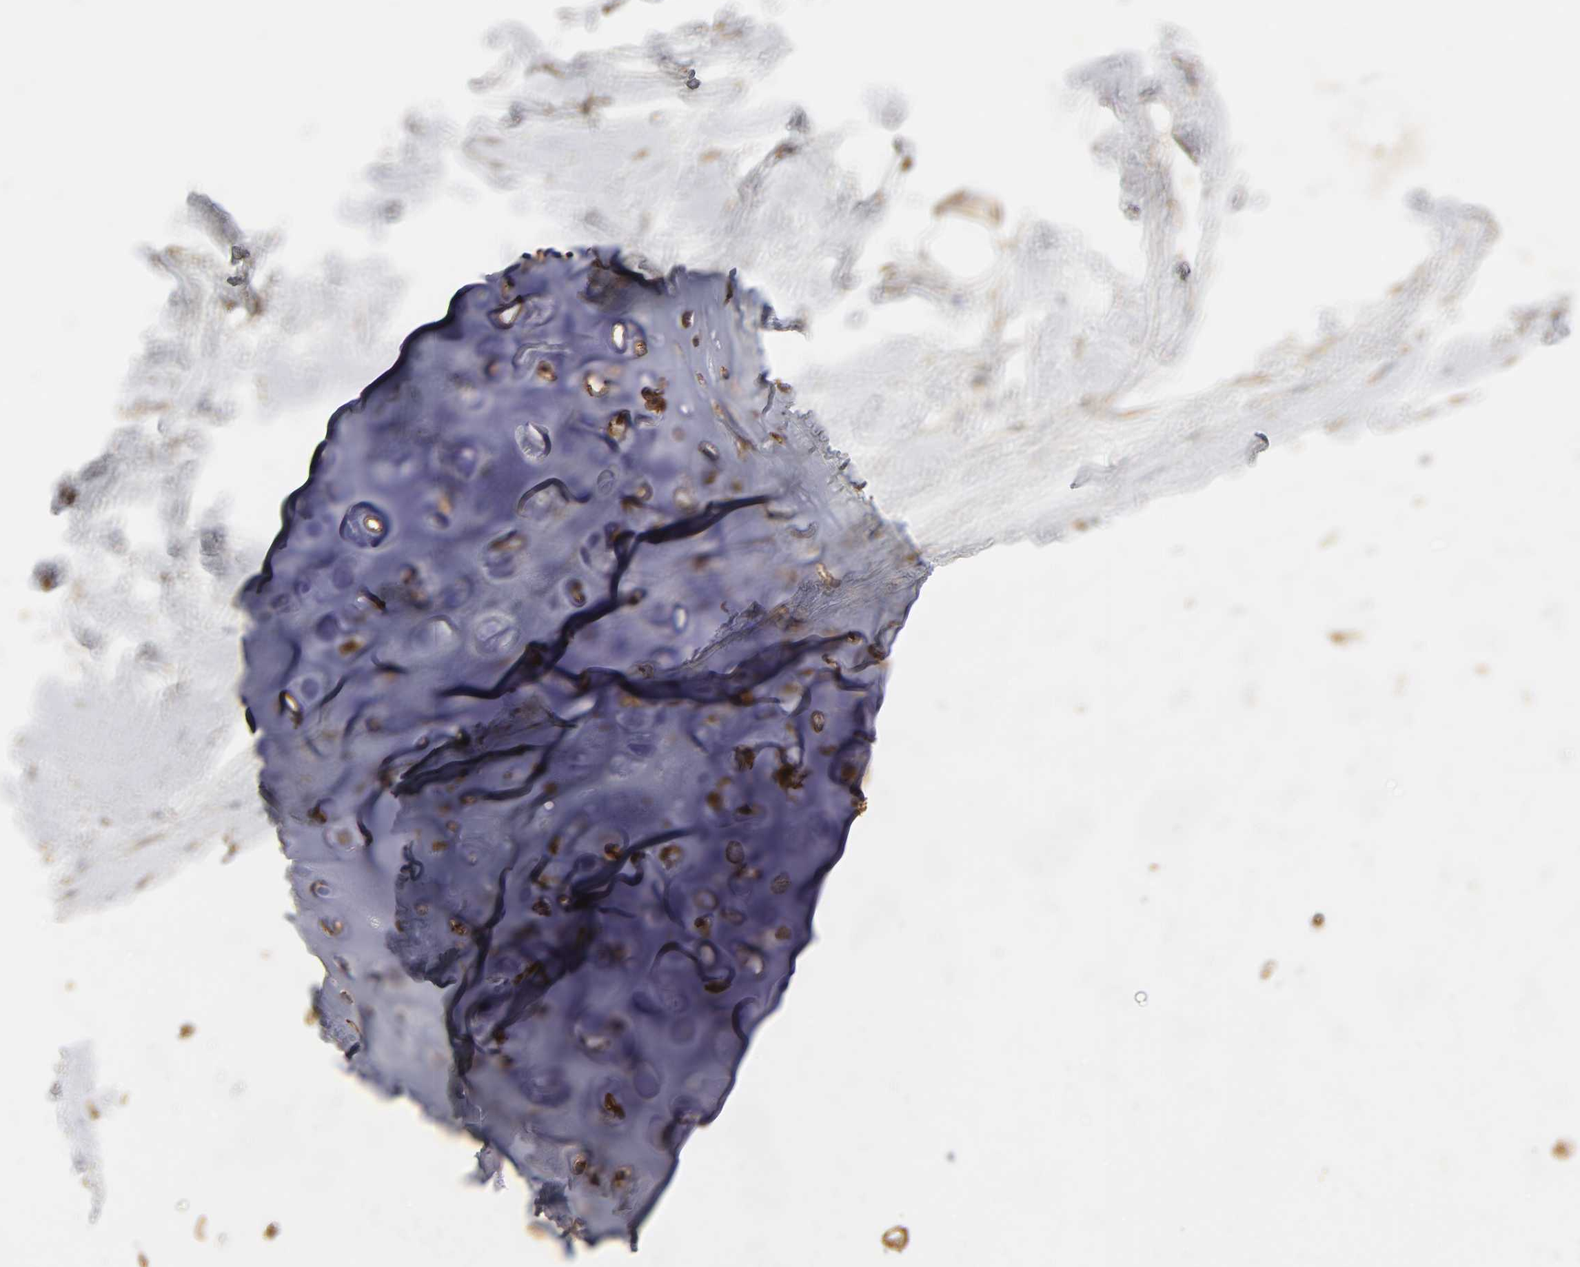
{"staining": {"intensity": "moderate", "quantity": ">75%", "location": "cytoplasmic/membranous"}, "tissue": "adipose tissue", "cell_type": "Adipocytes", "image_type": "normal", "snomed": [{"axis": "morphology", "description": "Normal tissue, NOS"}, {"axis": "topography", "description": "Cartilage tissue"}, {"axis": "topography", "description": "Bronchus"}], "caption": "Protein analysis of benign adipose tissue demonstrates moderate cytoplasmic/membranous expression in about >75% of adipocytes. Immunohistochemistry stains the protein of interest in brown and the nuclei are stained blue.", "gene": "RPL14", "patient": {"sex": "female", "age": 73}}